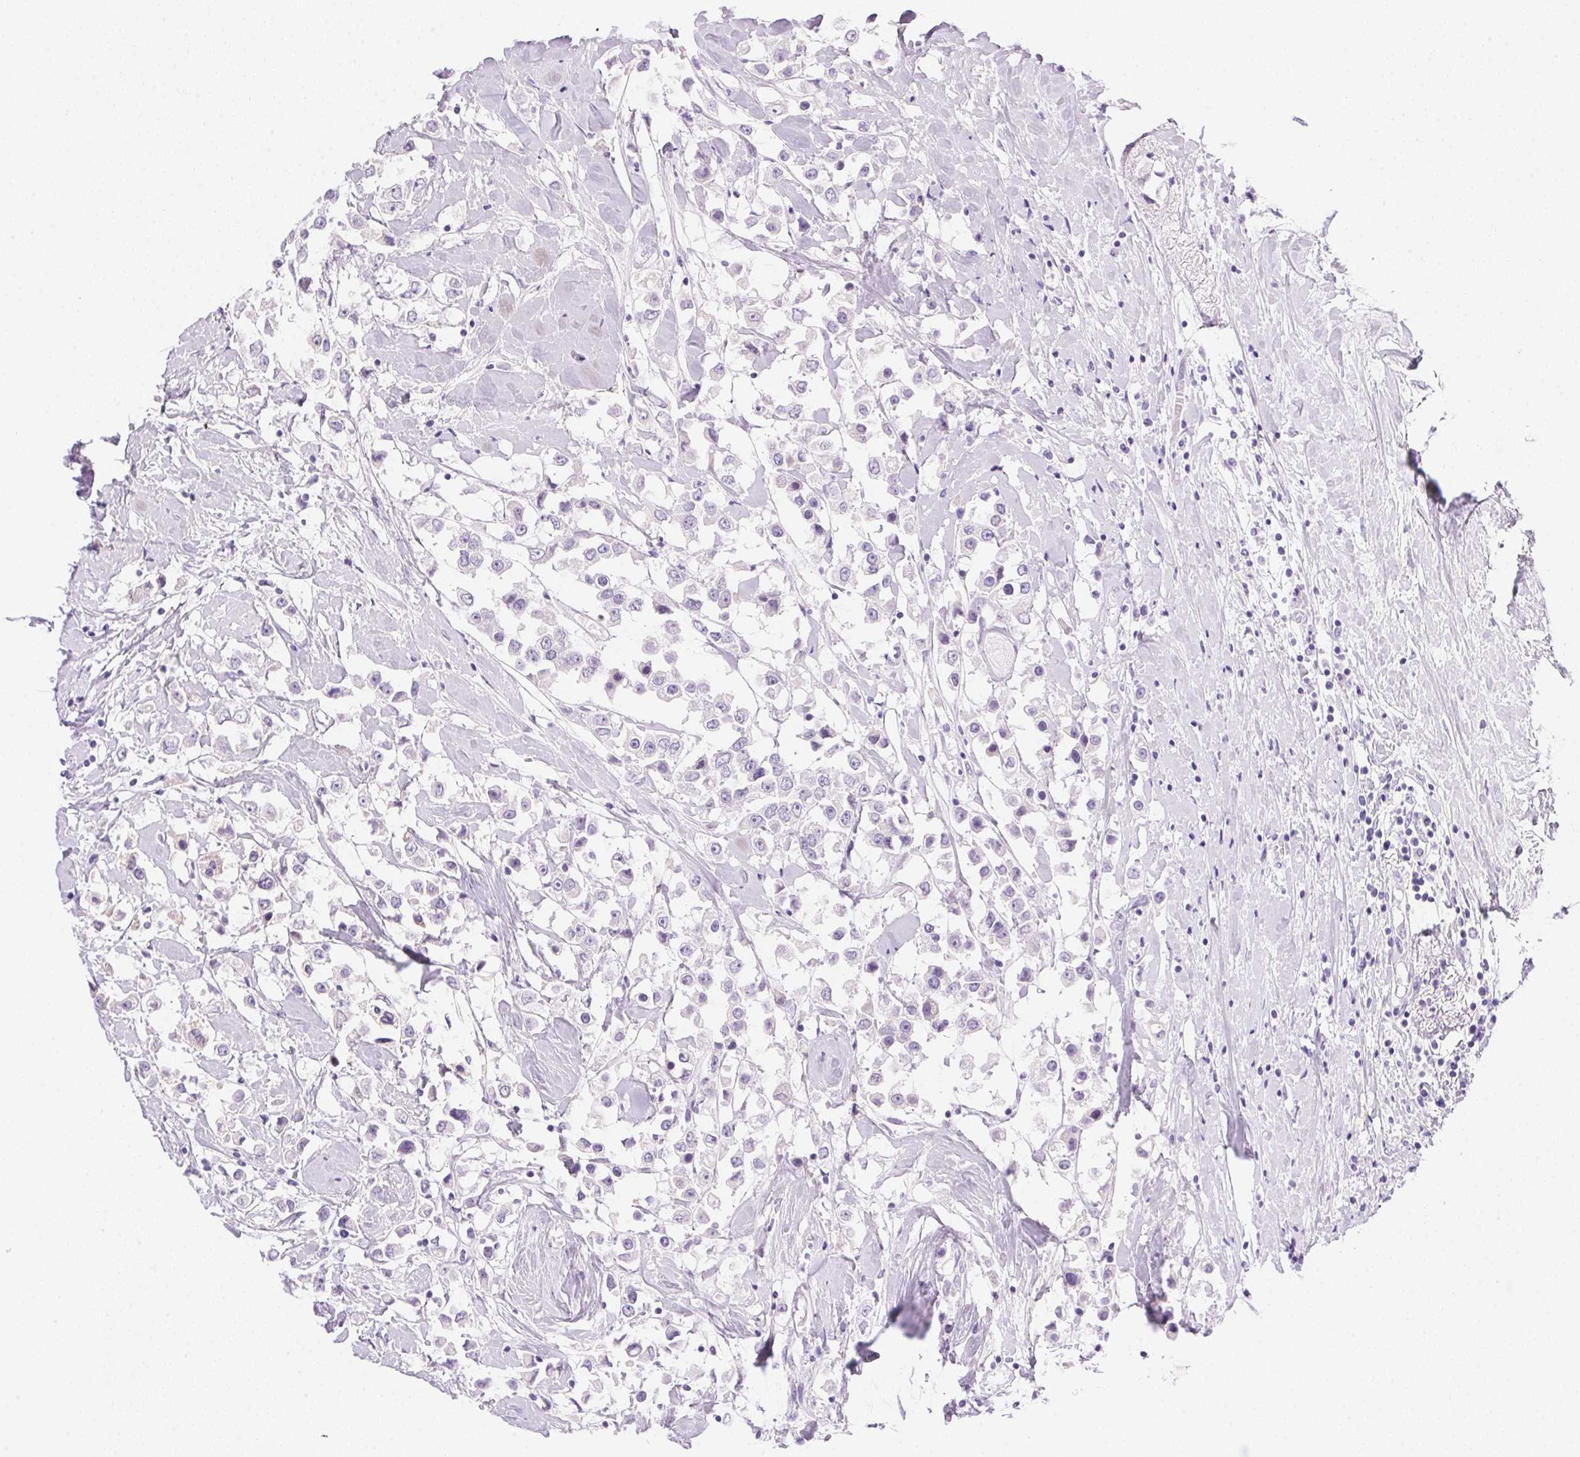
{"staining": {"intensity": "negative", "quantity": "none", "location": "none"}, "tissue": "breast cancer", "cell_type": "Tumor cells", "image_type": "cancer", "snomed": [{"axis": "morphology", "description": "Duct carcinoma"}, {"axis": "topography", "description": "Breast"}], "caption": "IHC histopathology image of neoplastic tissue: human breast cancer (intraductal carcinoma) stained with DAB reveals no significant protein expression in tumor cells.", "gene": "DHCR24", "patient": {"sex": "female", "age": 61}}